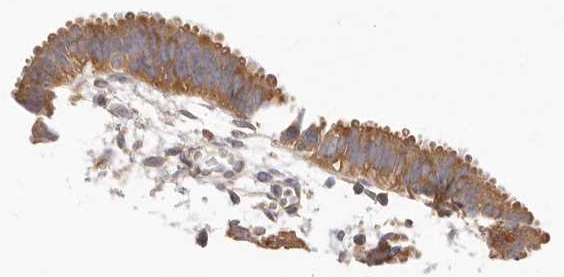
{"staining": {"intensity": "moderate", "quantity": ">75%", "location": "cytoplasmic/membranous"}, "tissue": "fallopian tube", "cell_type": "Glandular cells", "image_type": "normal", "snomed": [{"axis": "morphology", "description": "Normal tissue, NOS"}, {"axis": "topography", "description": "Fallopian tube"}, {"axis": "topography", "description": "Placenta"}], "caption": "A medium amount of moderate cytoplasmic/membranous staining is appreciated in approximately >75% of glandular cells in unremarkable fallopian tube. (Brightfield microscopy of DAB IHC at high magnification).", "gene": "KCMF1", "patient": {"sex": "female", "age": 32}}